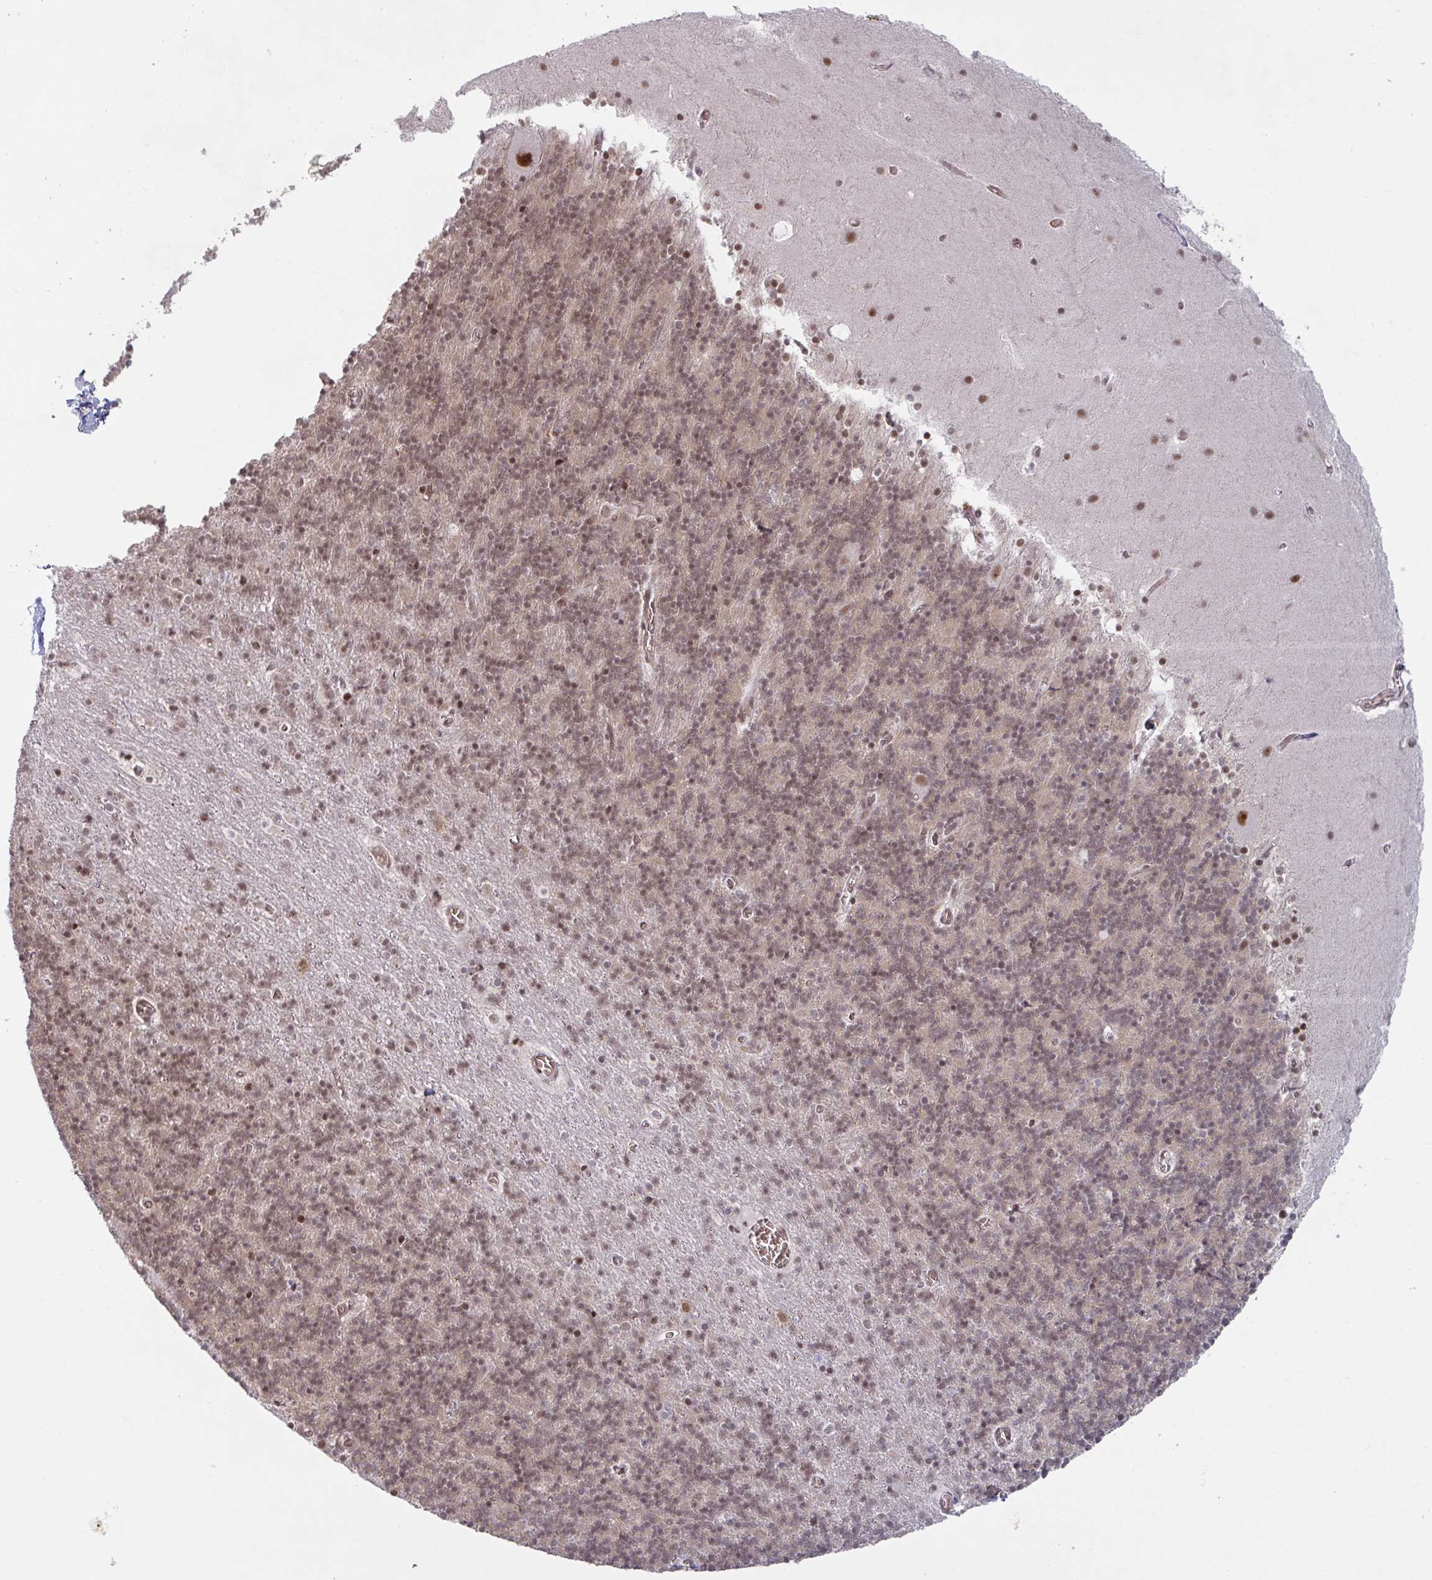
{"staining": {"intensity": "weak", "quantity": "25%-75%", "location": "nuclear"}, "tissue": "cerebellum", "cell_type": "Cells in granular layer", "image_type": "normal", "snomed": [{"axis": "morphology", "description": "Normal tissue, NOS"}, {"axis": "topography", "description": "Cerebellum"}], "caption": "A brown stain labels weak nuclear staining of a protein in cells in granular layer of normal cerebellum. (DAB (3,3'-diaminobenzidine) IHC with brightfield microscopy, high magnification).", "gene": "NLRP13", "patient": {"sex": "male", "age": 70}}